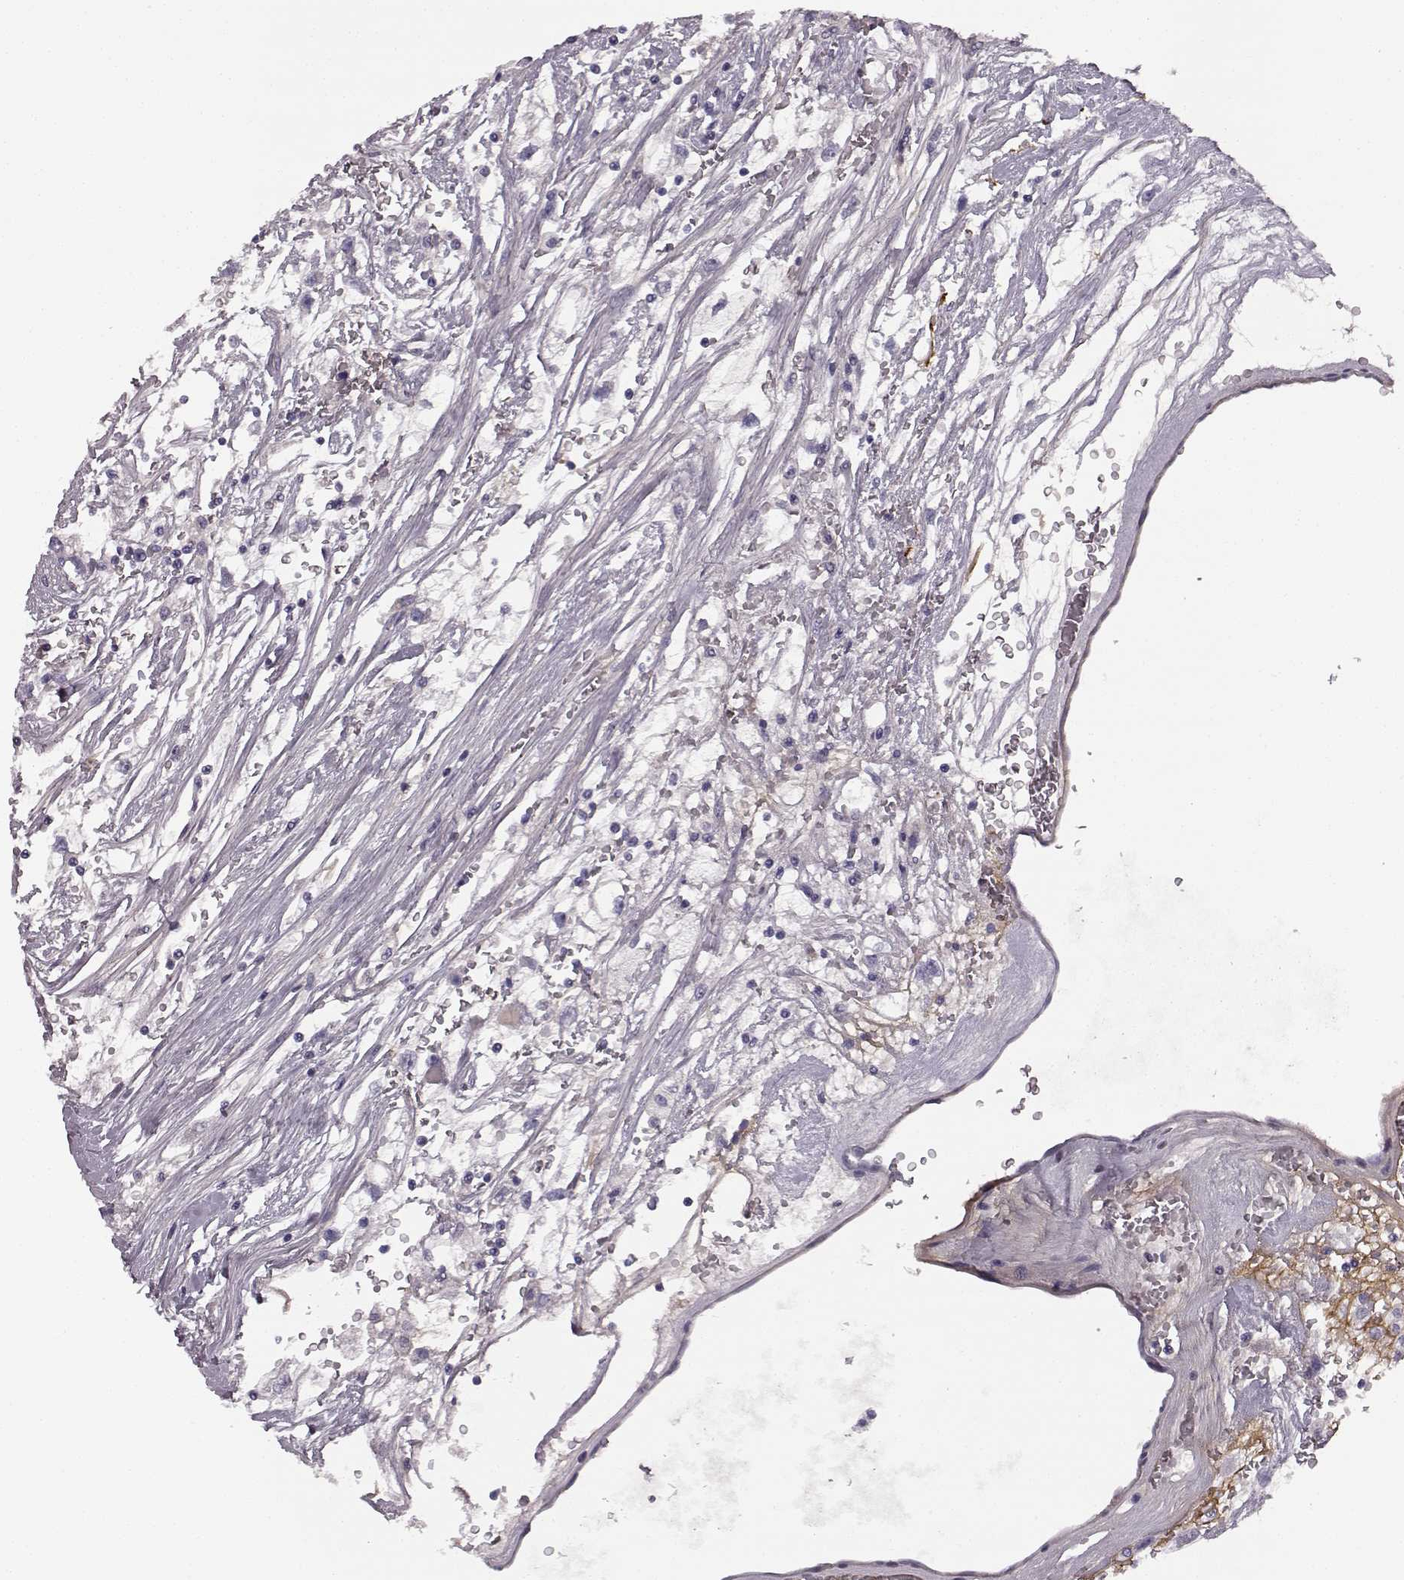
{"staining": {"intensity": "negative", "quantity": "none", "location": "none"}, "tissue": "renal cancer", "cell_type": "Tumor cells", "image_type": "cancer", "snomed": [{"axis": "morphology", "description": "Adenocarcinoma, NOS"}, {"axis": "topography", "description": "Kidney"}], "caption": "IHC histopathology image of neoplastic tissue: human adenocarcinoma (renal) stained with DAB (3,3'-diaminobenzidine) exhibits no significant protein staining in tumor cells. (Stains: DAB (3,3'-diaminobenzidine) IHC with hematoxylin counter stain, Microscopy: brightfield microscopy at high magnification).", "gene": "TRIM69", "patient": {"sex": "male", "age": 59}}